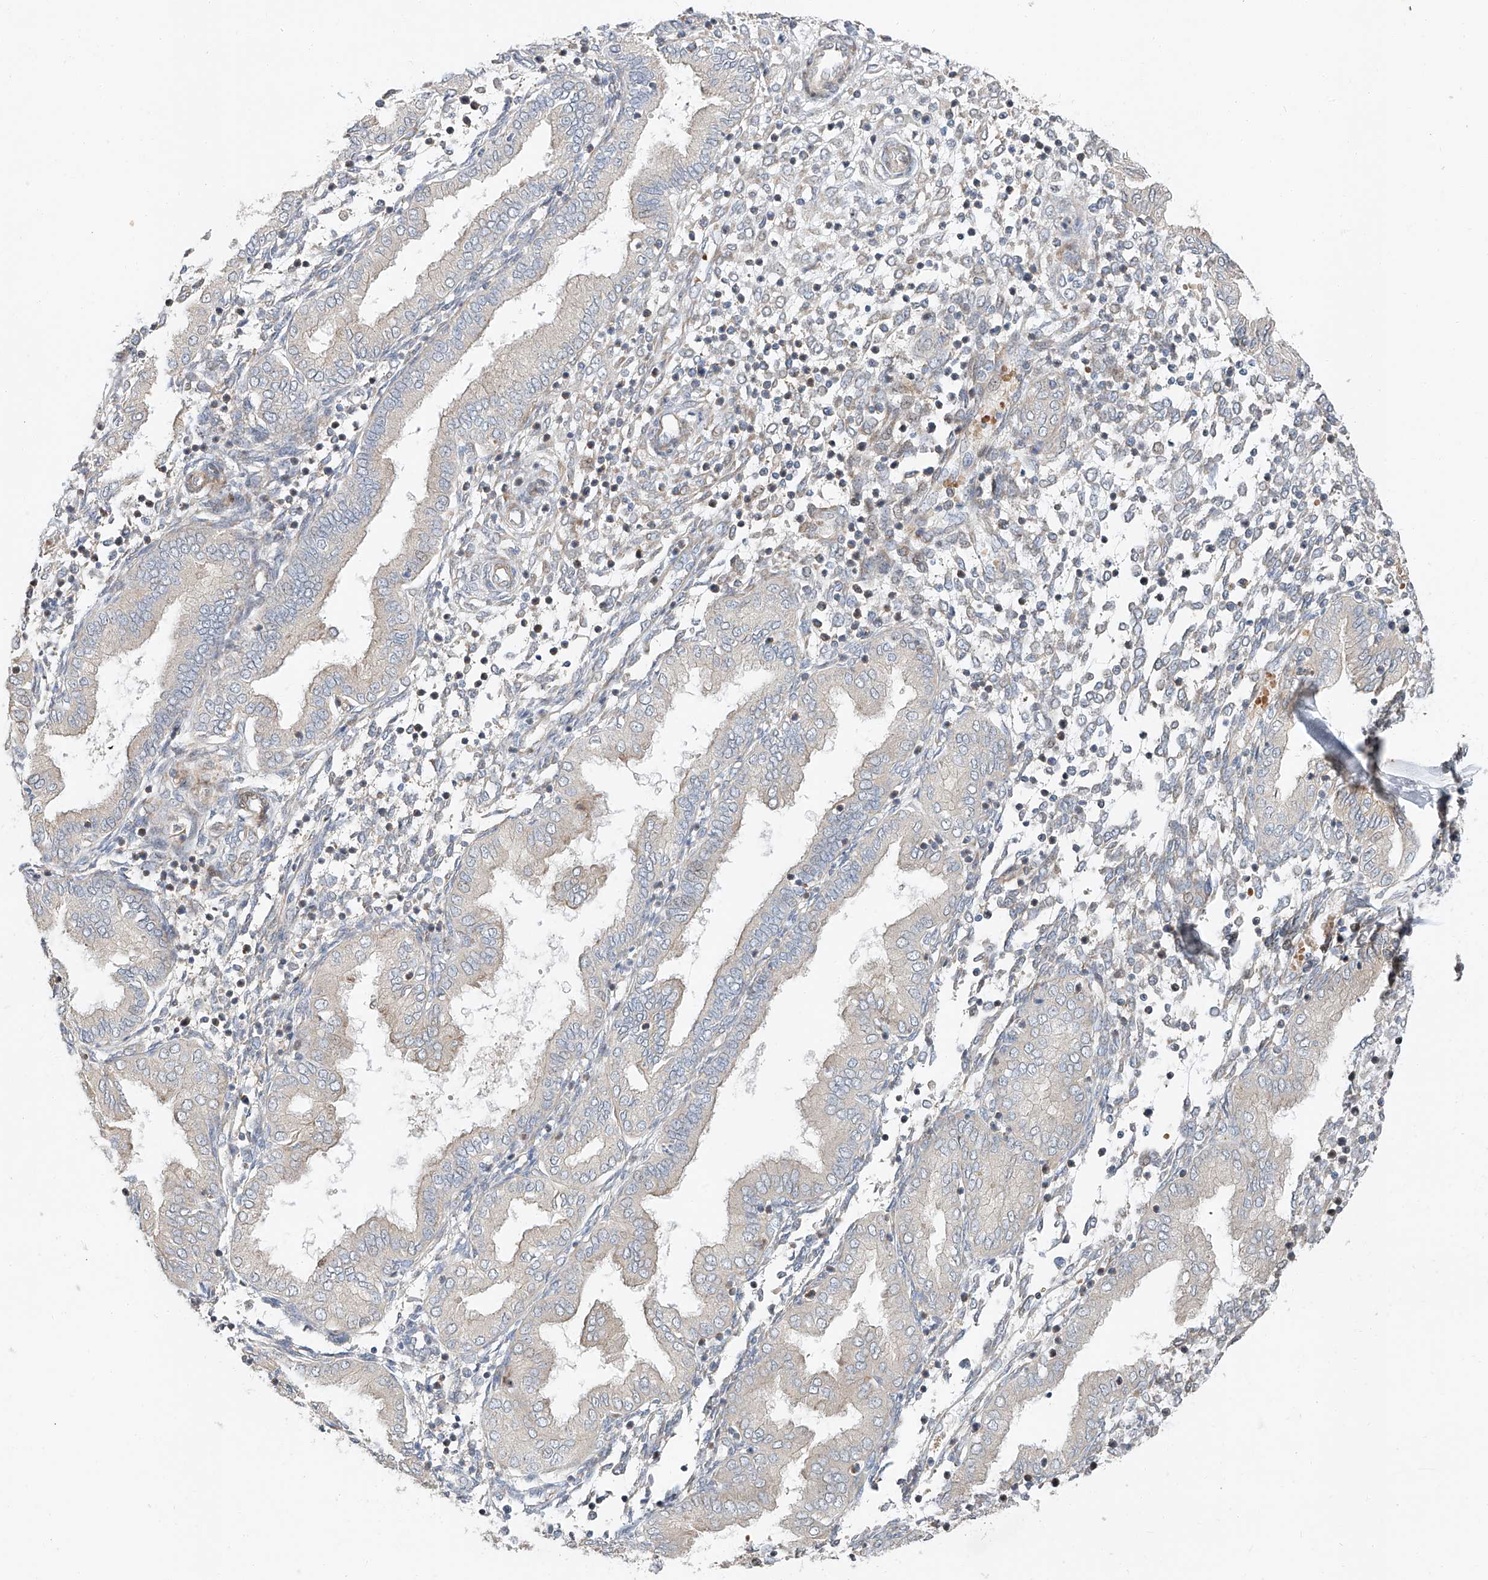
{"staining": {"intensity": "negative", "quantity": "none", "location": "none"}, "tissue": "endometrium", "cell_type": "Cells in endometrial stroma", "image_type": "normal", "snomed": [{"axis": "morphology", "description": "Normal tissue, NOS"}, {"axis": "topography", "description": "Endometrium"}], "caption": "IHC micrograph of normal endometrium: human endometrium stained with DAB (3,3'-diaminobenzidine) exhibits no significant protein staining in cells in endometrial stroma. (Stains: DAB (3,3'-diaminobenzidine) immunohistochemistry (IHC) with hematoxylin counter stain, Microscopy: brightfield microscopy at high magnification).", "gene": "USF3", "patient": {"sex": "female", "age": 53}}